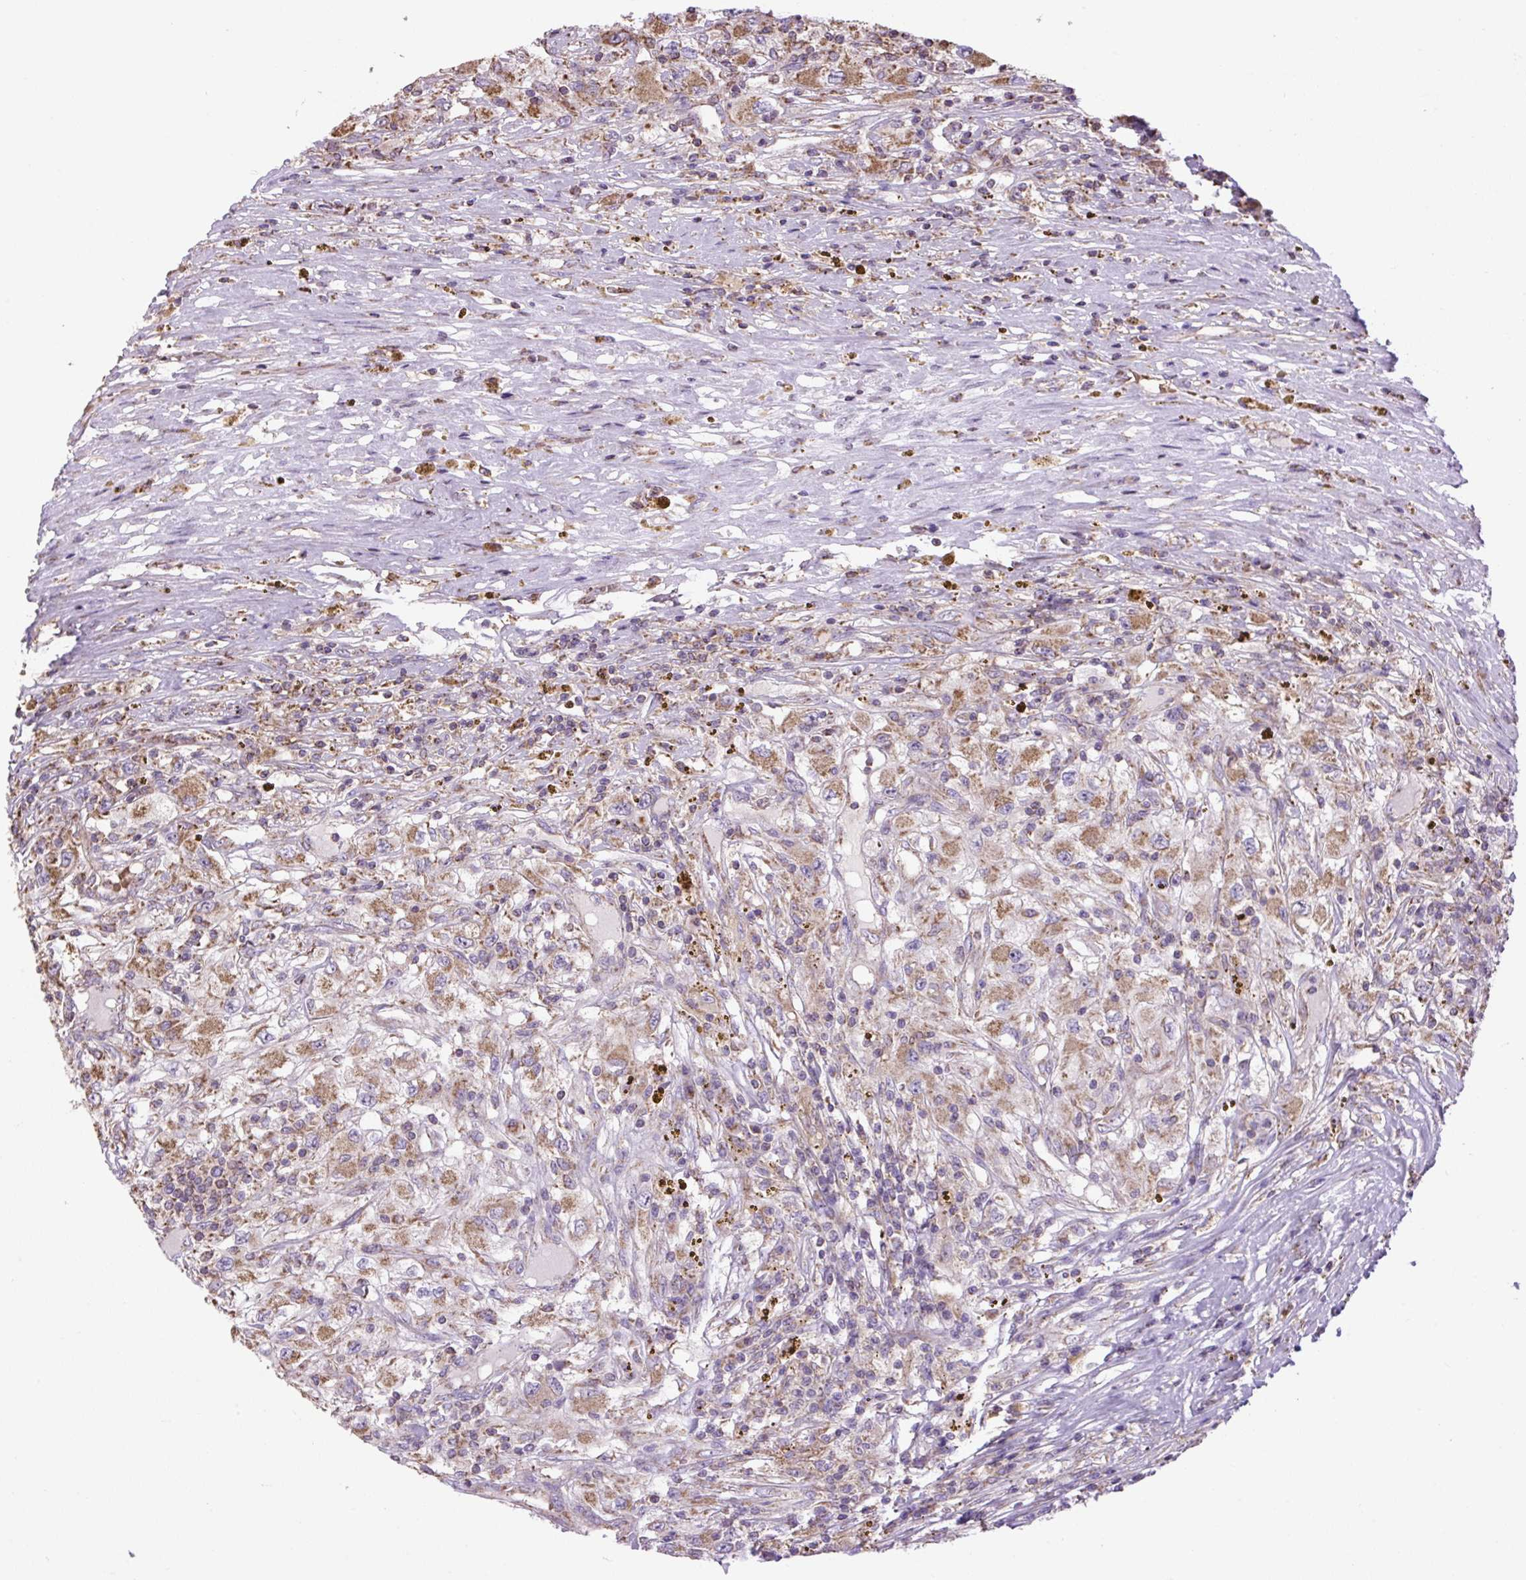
{"staining": {"intensity": "moderate", "quantity": ">75%", "location": "cytoplasmic/membranous"}, "tissue": "renal cancer", "cell_type": "Tumor cells", "image_type": "cancer", "snomed": [{"axis": "morphology", "description": "Adenocarcinoma, NOS"}, {"axis": "topography", "description": "Kidney"}], "caption": "A medium amount of moderate cytoplasmic/membranous positivity is appreciated in about >75% of tumor cells in renal cancer tissue. (IHC, brightfield microscopy, high magnification).", "gene": "PLCG1", "patient": {"sex": "female", "age": 67}}